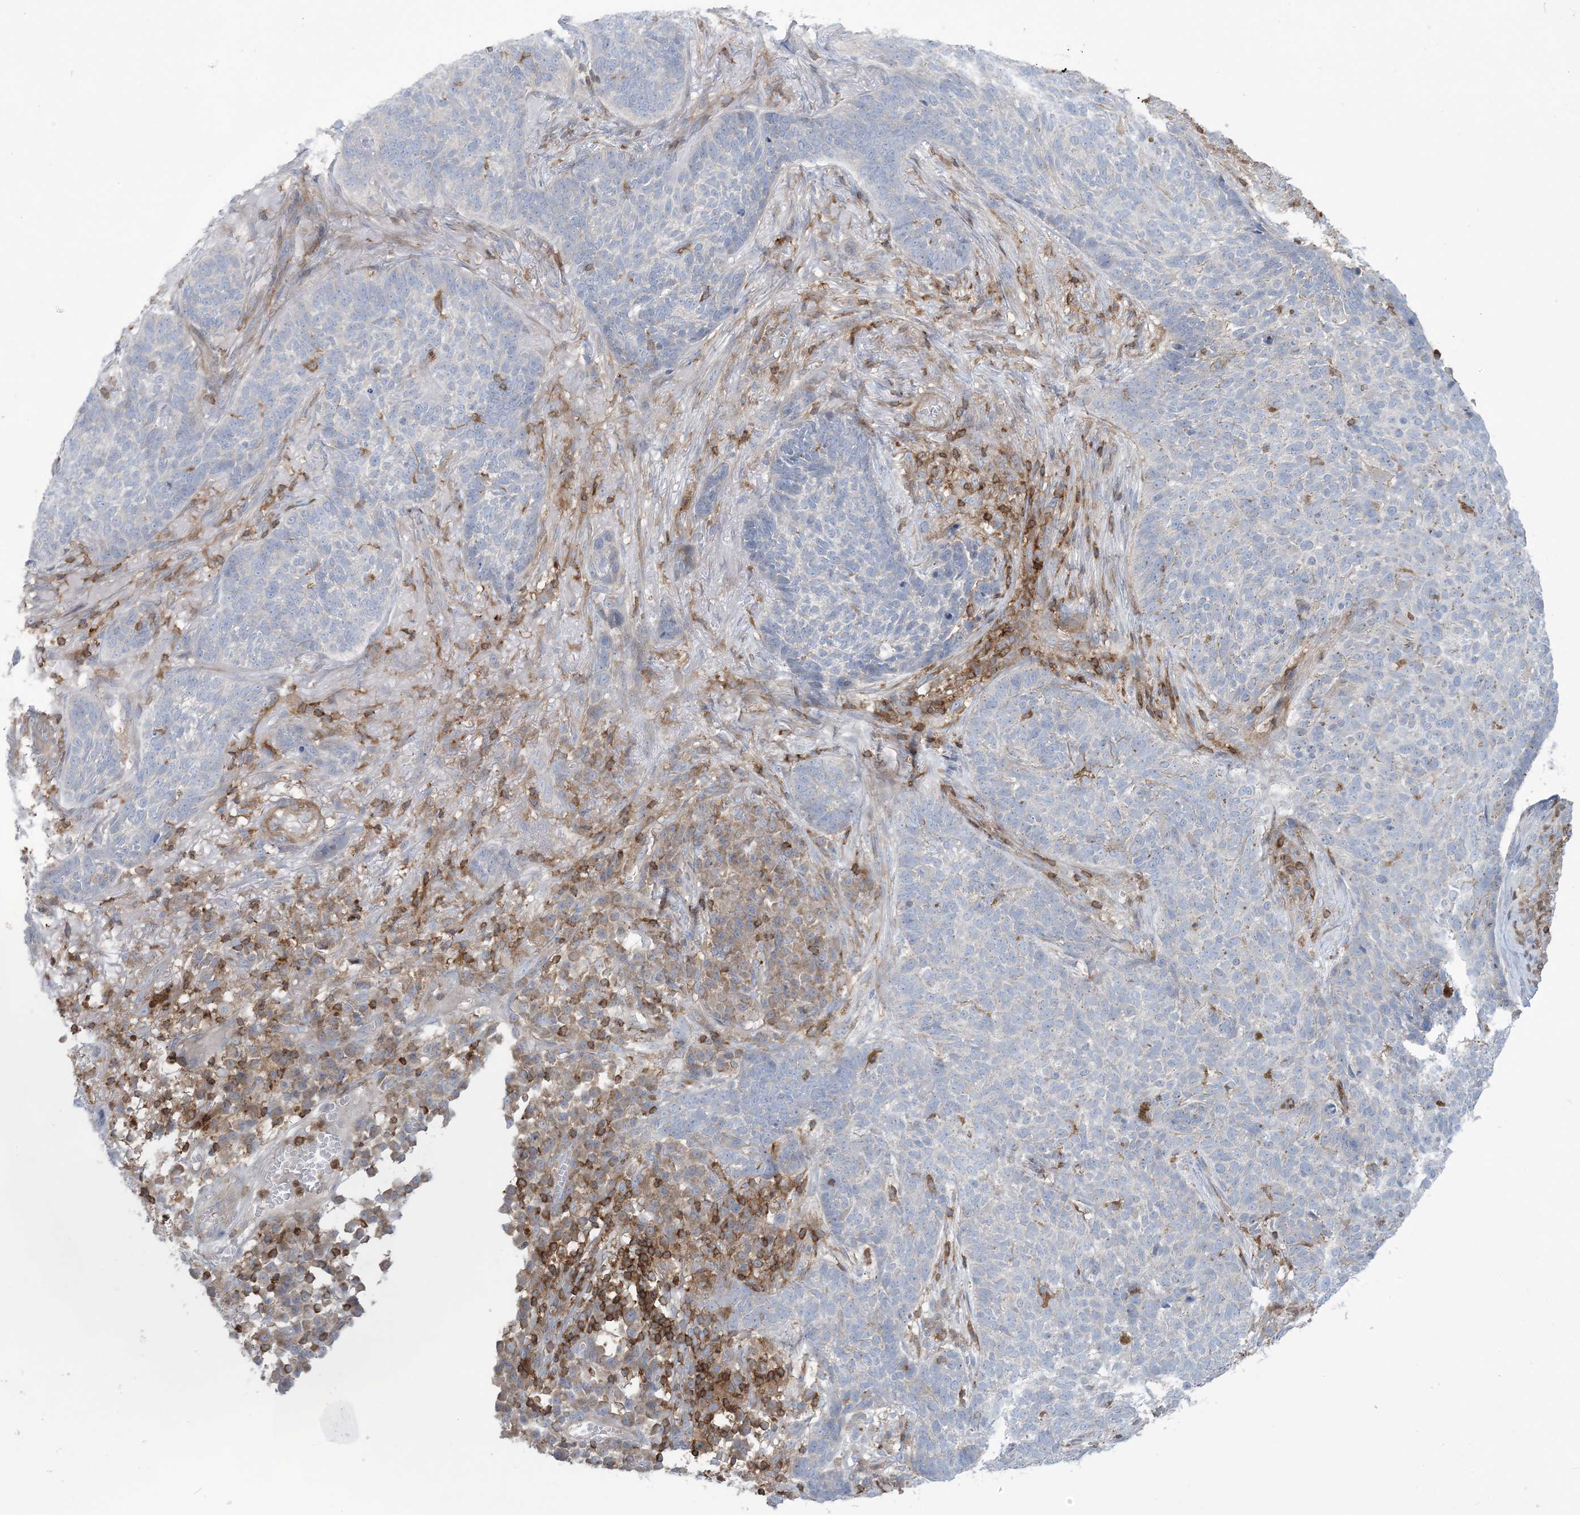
{"staining": {"intensity": "negative", "quantity": "none", "location": "none"}, "tissue": "skin cancer", "cell_type": "Tumor cells", "image_type": "cancer", "snomed": [{"axis": "morphology", "description": "Basal cell carcinoma"}, {"axis": "topography", "description": "Skin"}], "caption": "Human skin basal cell carcinoma stained for a protein using IHC demonstrates no staining in tumor cells.", "gene": "ARHGAP30", "patient": {"sex": "male", "age": 85}}